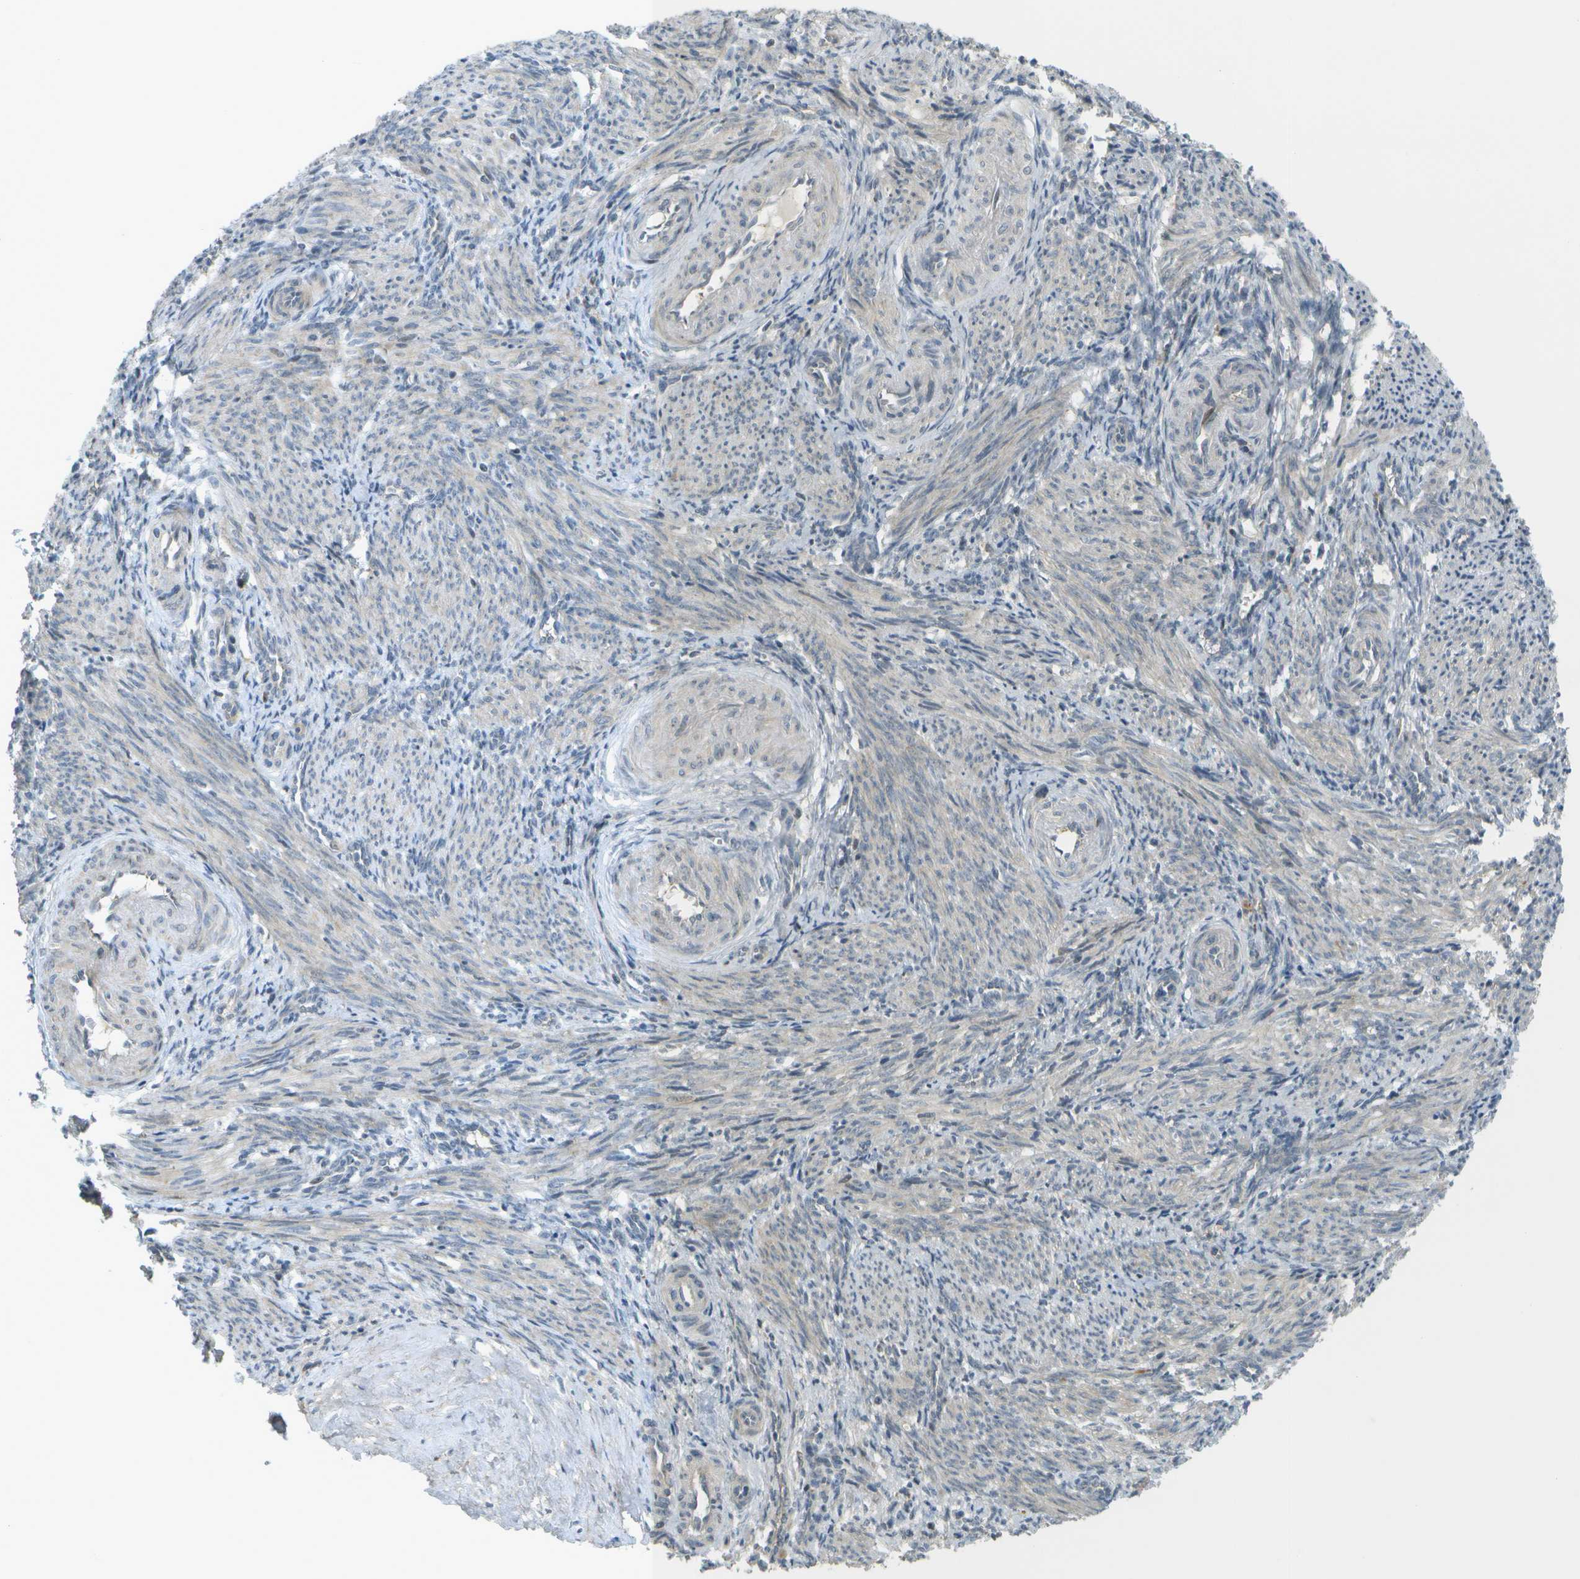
{"staining": {"intensity": "moderate", "quantity": ">75%", "location": "cytoplasmic/membranous"}, "tissue": "smooth muscle", "cell_type": "Smooth muscle cells", "image_type": "normal", "snomed": [{"axis": "morphology", "description": "Normal tissue, NOS"}, {"axis": "topography", "description": "Endometrium"}], "caption": "Immunohistochemistry (DAB (3,3'-diaminobenzidine)) staining of normal human smooth muscle shows moderate cytoplasmic/membranous protein positivity in about >75% of smooth muscle cells. The staining was performed using DAB (3,3'-diaminobenzidine), with brown indicating positive protein expression. Nuclei are stained blue with hematoxylin.", "gene": "WNK2", "patient": {"sex": "female", "age": 33}}